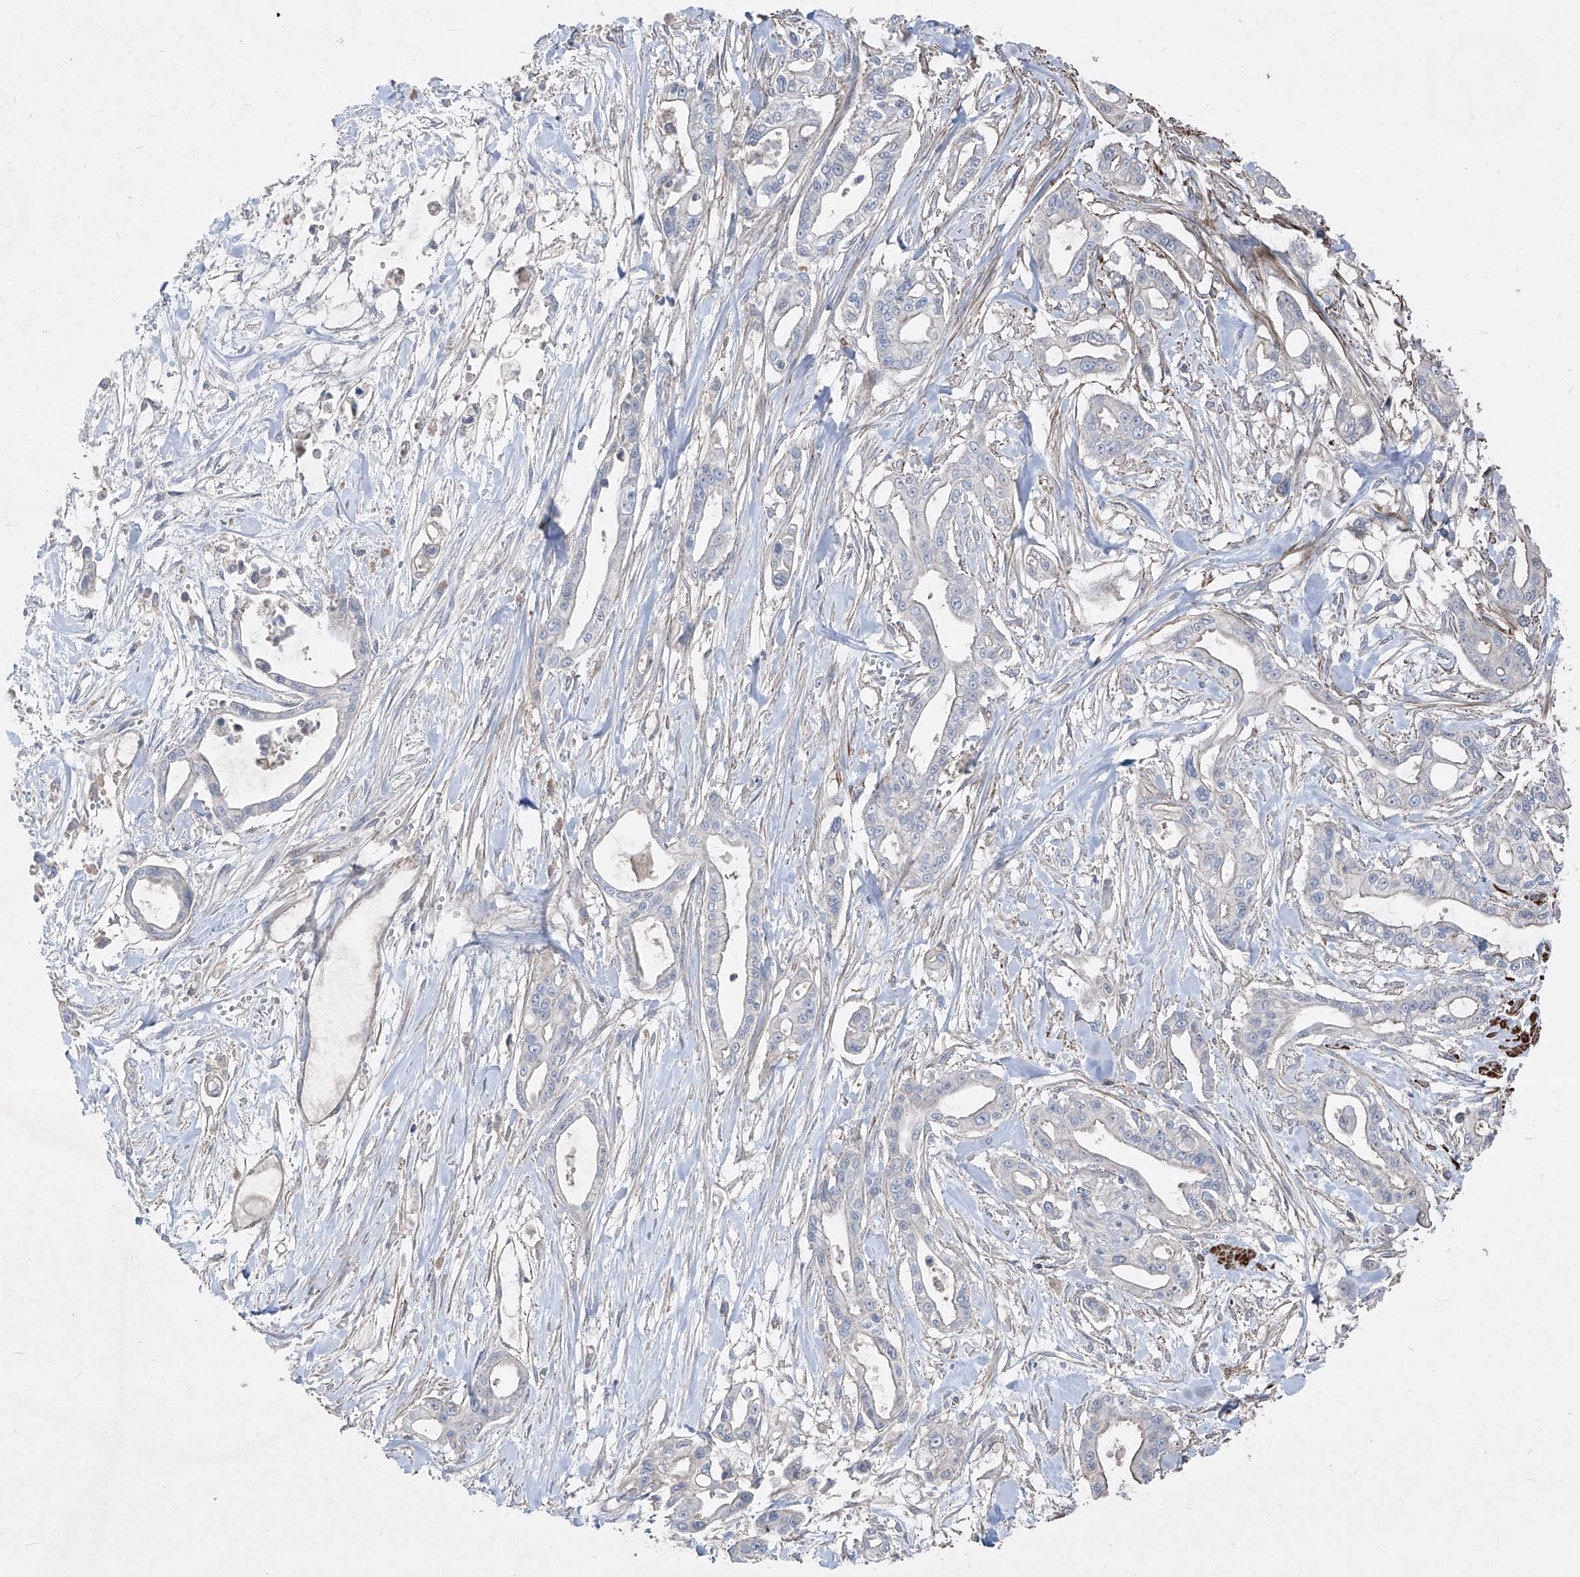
{"staining": {"intensity": "negative", "quantity": "none", "location": "none"}, "tissue": "pancreatic cancer", "cell_type": "Tumor cells", "image_type": "cancer", "snomed": [{"axis": "morphology", "description": "Adenocarcinoma, NOS"}, {"axis": "topography", "description": "Pancreas"}], "caption": "IHC histopathology image of neoplastic tissue: human pancreatic adenocarcinoma stained with DAB (3,3'-diaminobenzidine) reveals no significant protein expression in tumor cells.", "gene": "UFD1", "patient": {"sex": "male", "age": 68}}